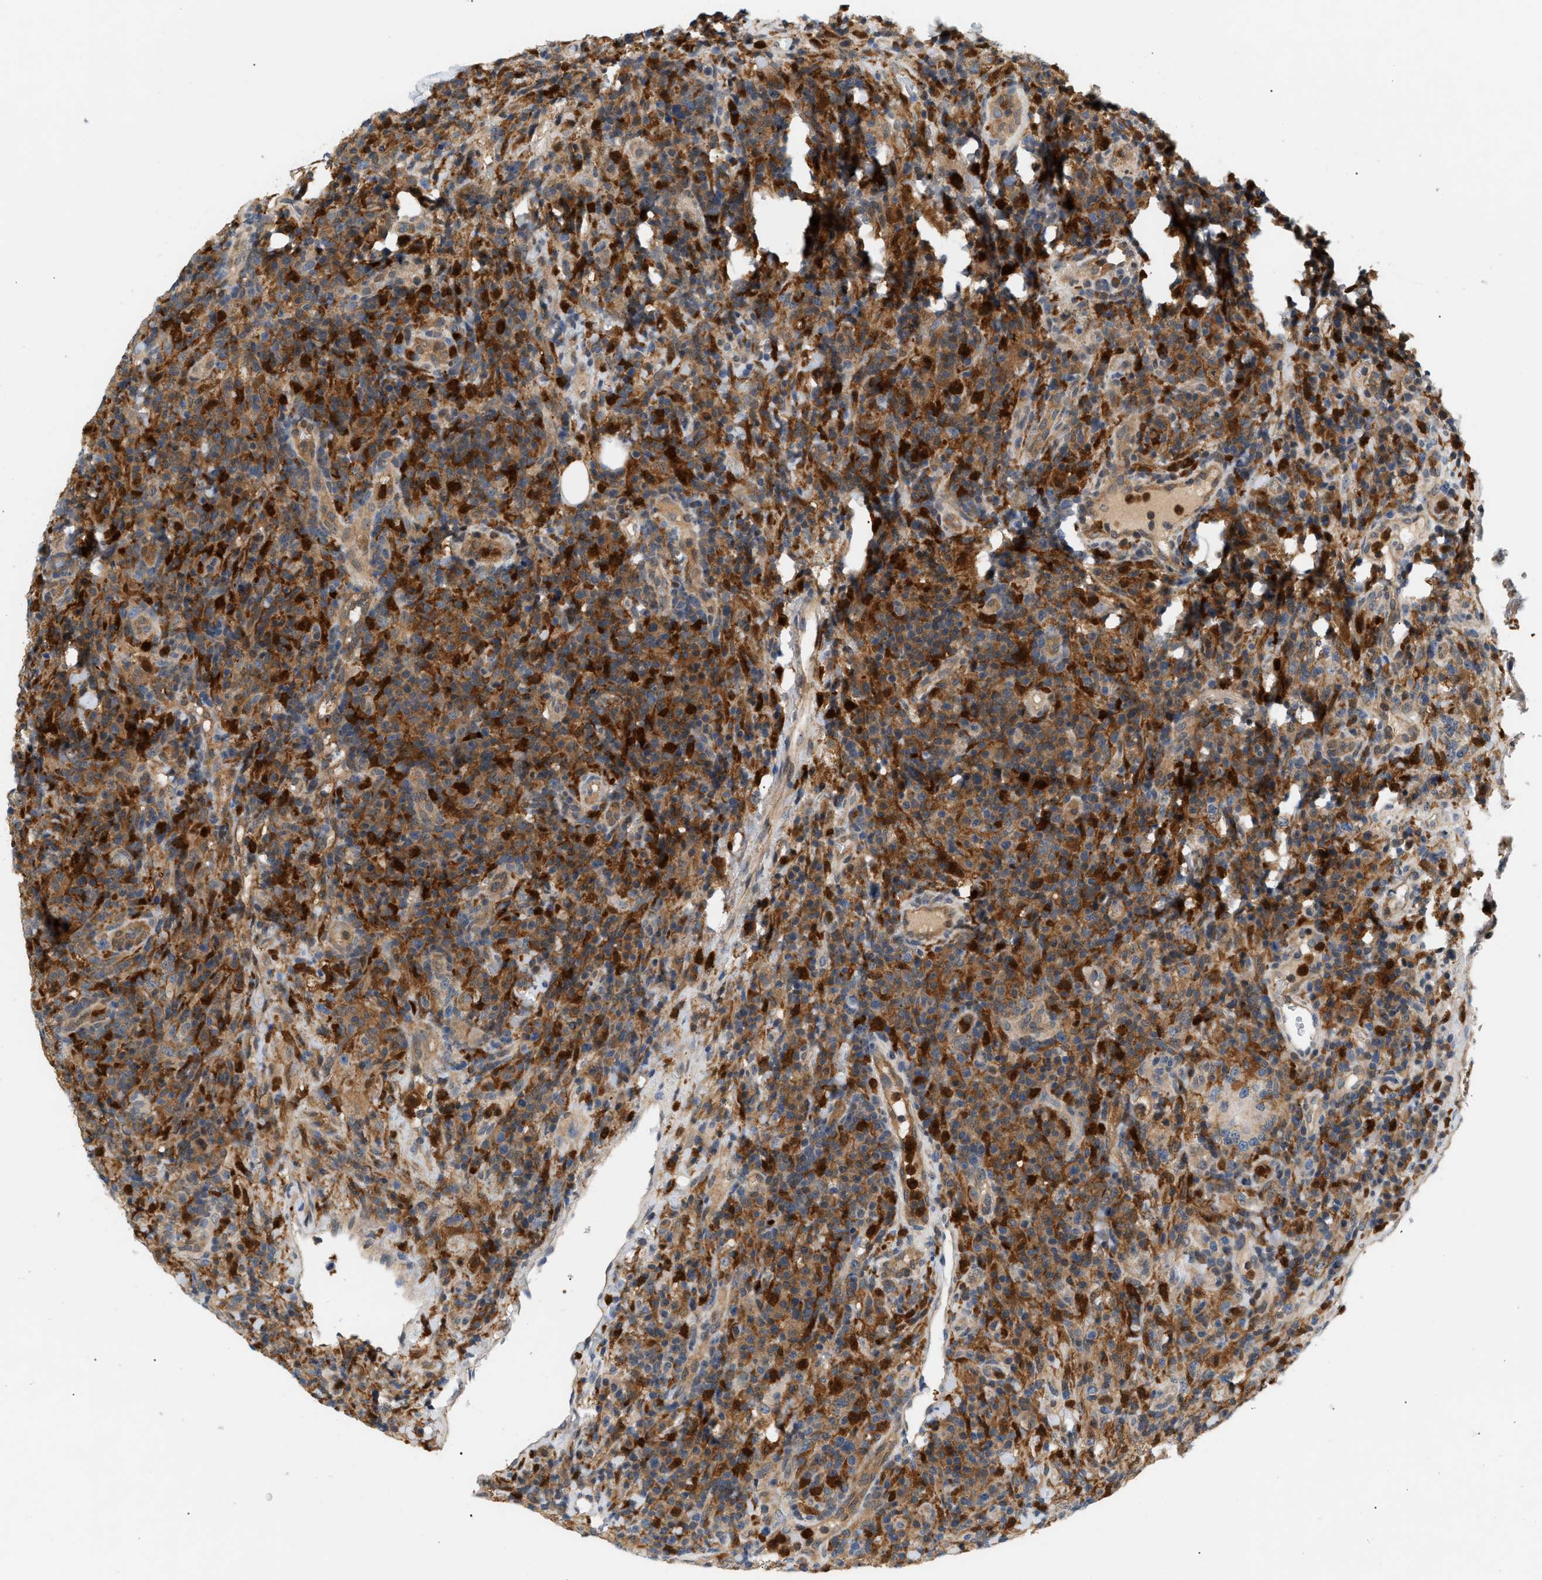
{"staining": {"intensity": "strong", "quantity": "25%-75%", "location": "cytoplasmic/membranous"}, "tissue": "lymphoma", "cell_type": "Tumor cells", "image_type": "cancer", "snomed": [{"axis": "morphology", "description": "Malignant lymphoma, non-Hodgkin's type, High grade"}, {"axis": "topography", "description": "Lymph node"}], "caption": "A high amount of strong cytoplasmic/membranous positivity is appreciated in approximately 25%-75% of tumor cells in high-grade malignant lymphoma, non-Hodgkin's type tissue. (Stains: DAB in brown, nuclei in blue, Microscopy: brightfield microscopy at high magnification).", "gene": "PYCARD", "patient": {"sex": "female", "age": 76}}